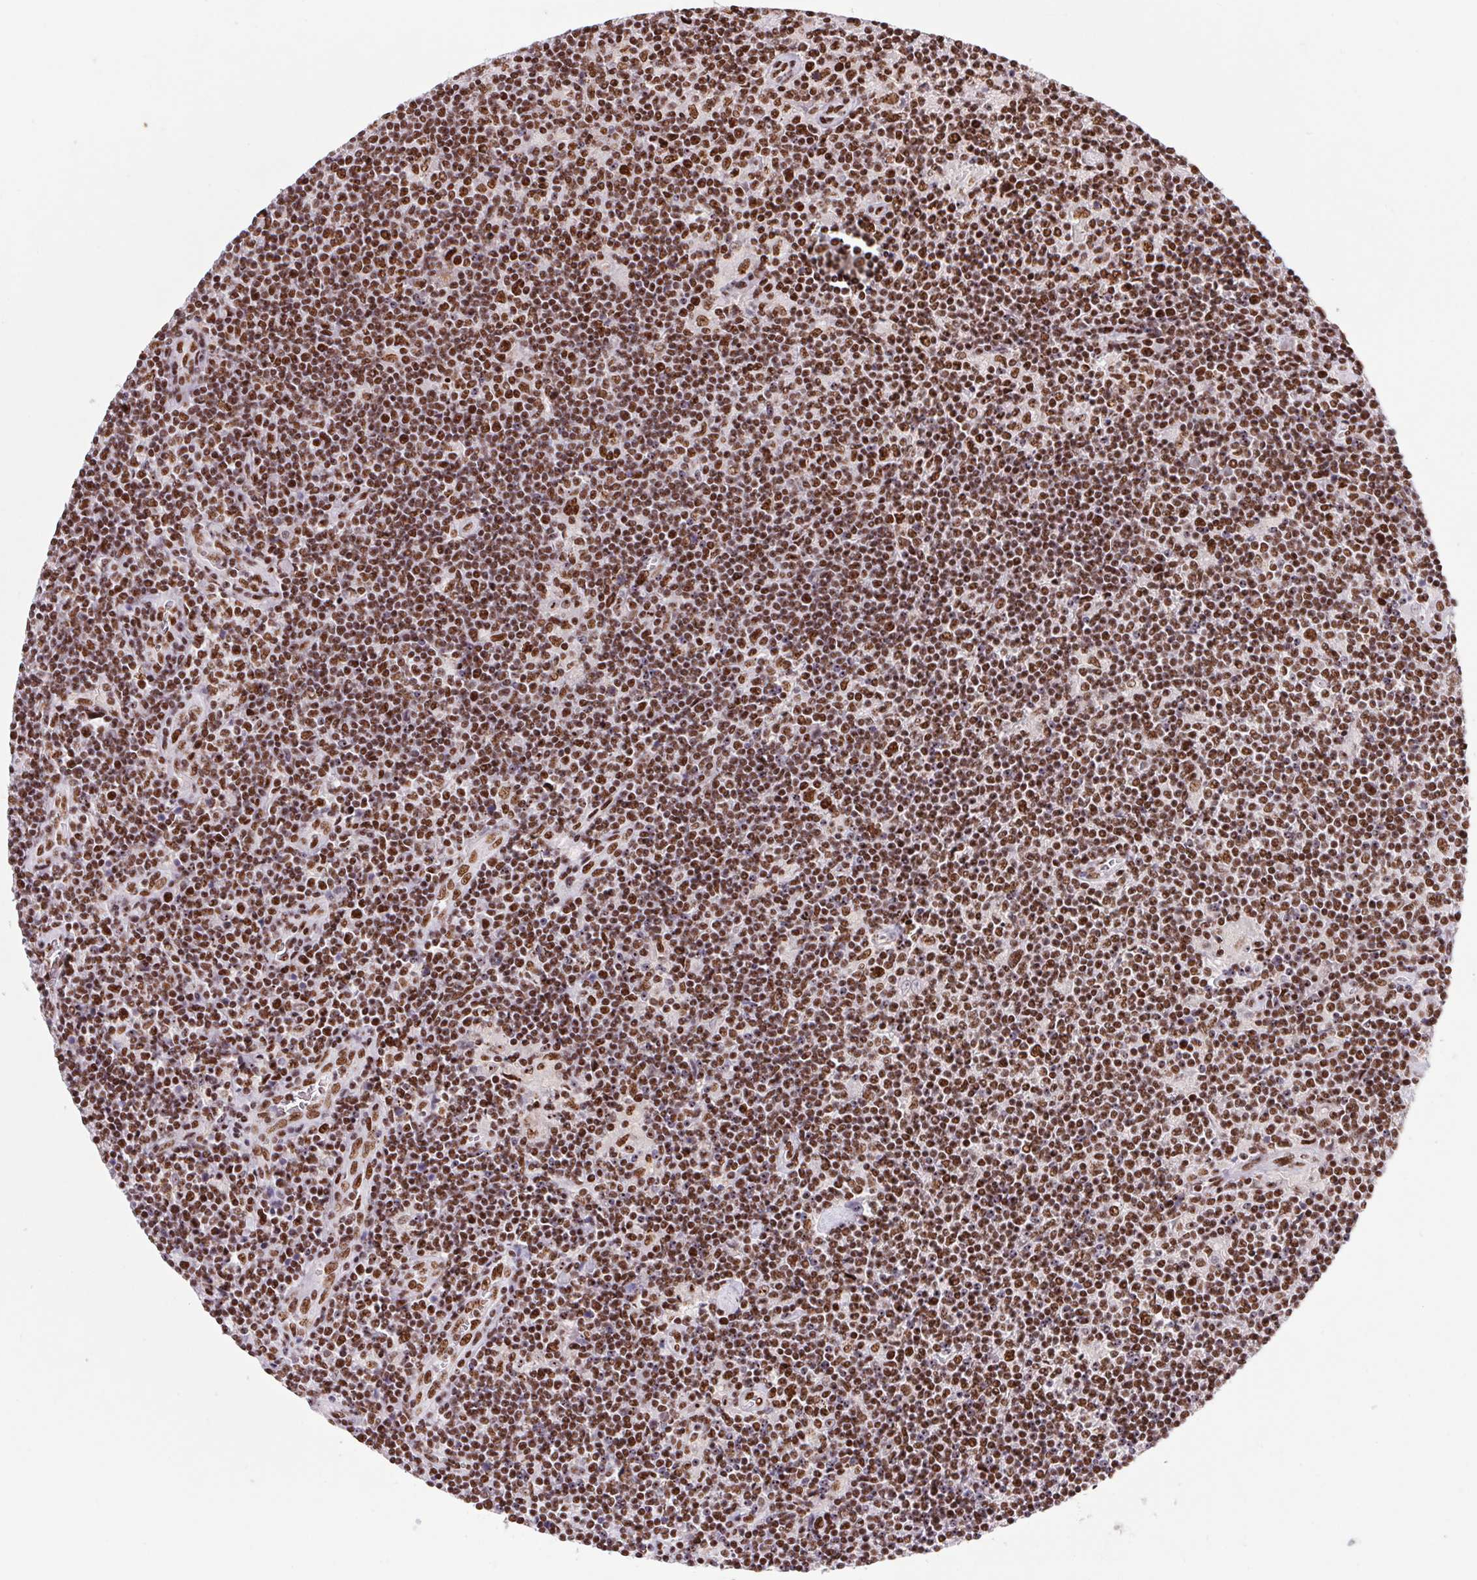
{"staining": {"intensity": "strong", "quantity": ">75%", "location": "nuclear"}, "tissue": "lymphoma", "cell_type": "Tumor cells", "image_type": "cancer", "snomed": [{"axis": "morphology", "description": "Hodgkin's disease, NOS"}, {"axis": "topography", "description": "Lymph node"}], "caption": "Human Hodgkin's disease stained with a brown dye reveals strong nuclear positive positivity in approximately >75% of tumor cells.", "gene": "LDLRAD4", "patient": {"sex": "male", "age": 40}}